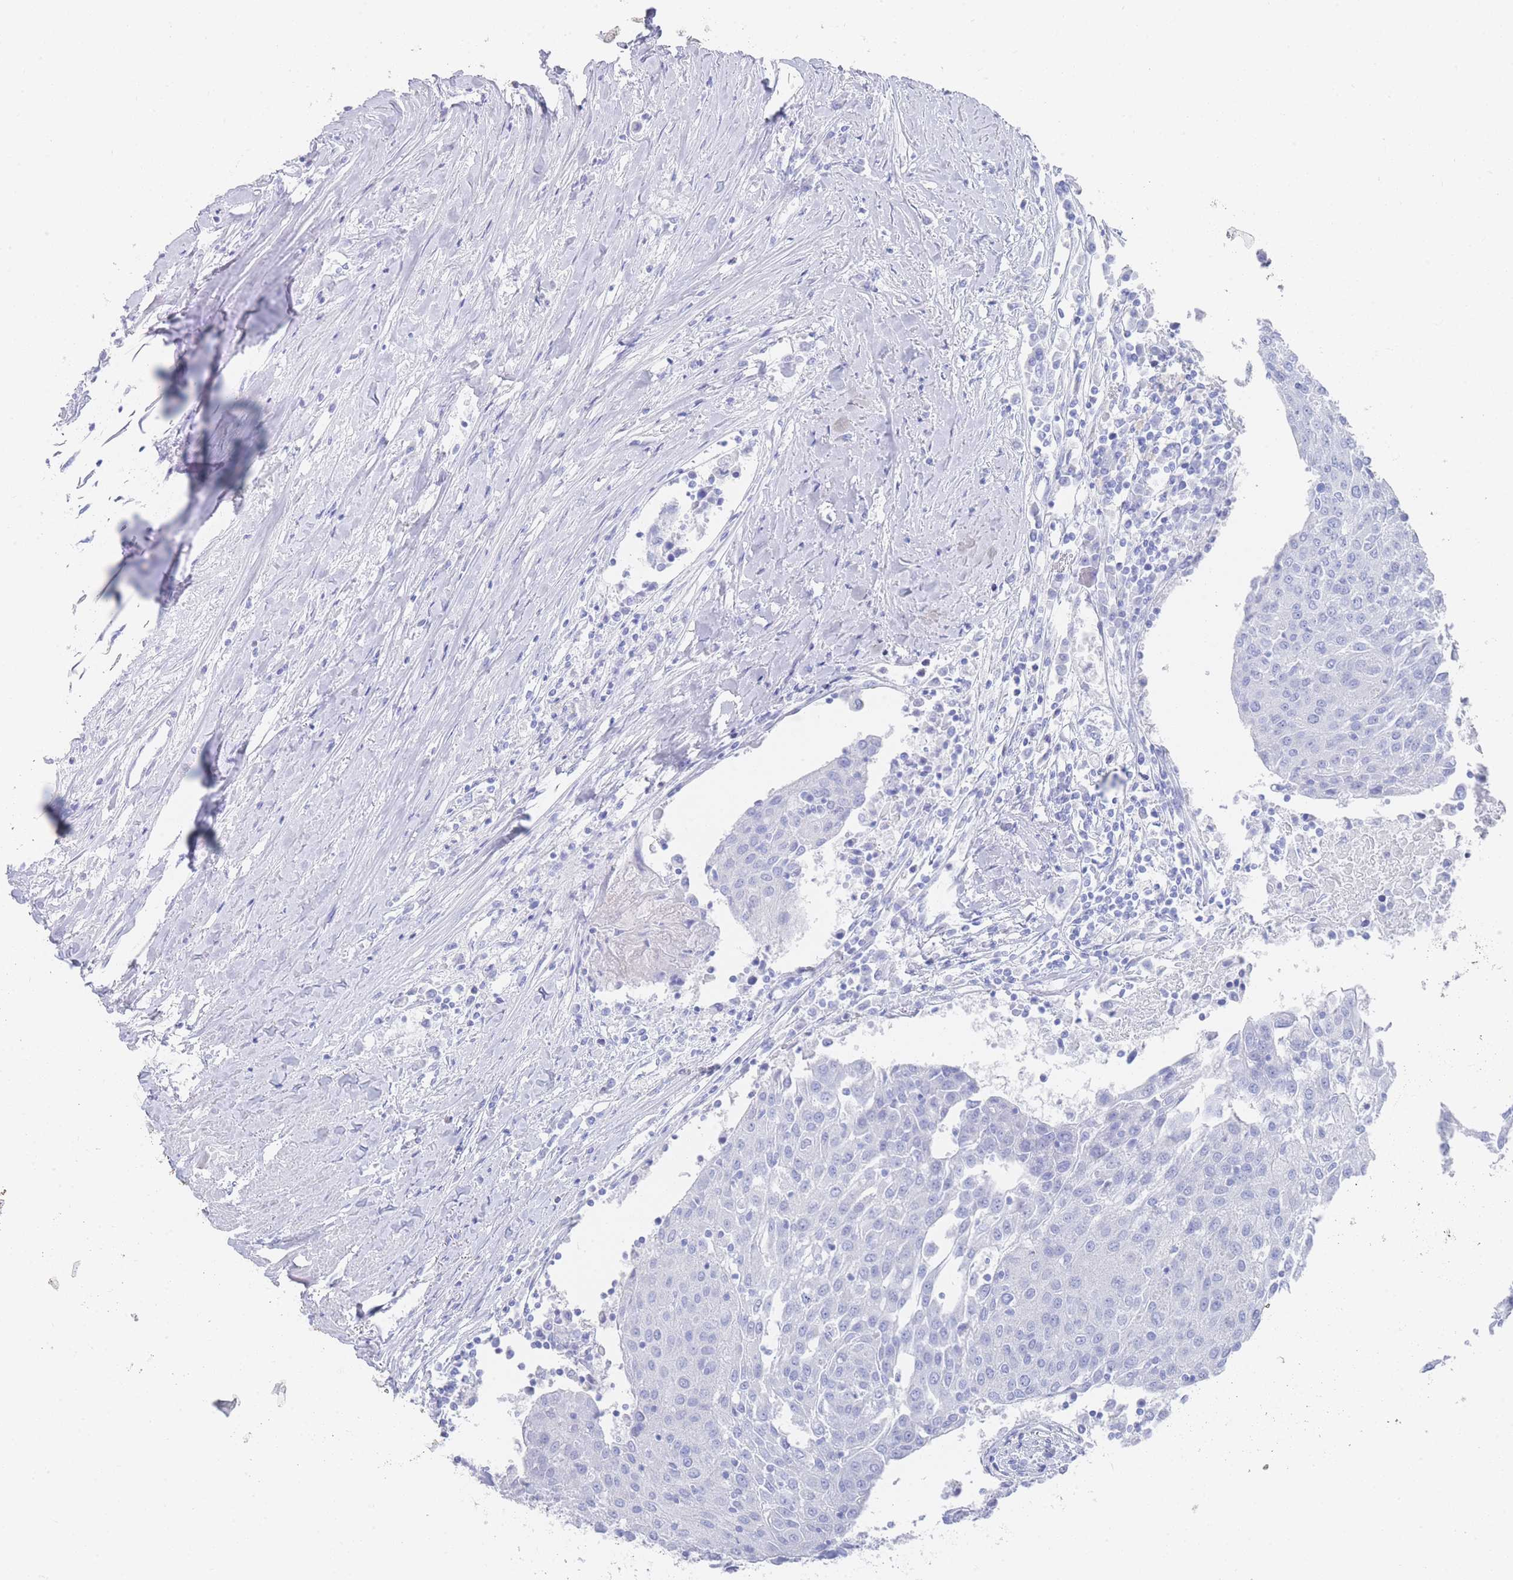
{"staining": {"intensity": "negative", "quantity": "none", "location": "none"}, "tissue": "urothelial cancer", "cell_type": "Tumor cells", "image_type": "cancer", "snomed": [{"axis": "morphology", "description": "Urothelial carcinoma, High grade"}, {"axis": "topography", "description": "Urinary bladder"}], "caption": "The micrograph demonstrates no staining of tumor cells in urothelial carcinoma (high-grade).", "gene": "LRRC37A", "patient": {"sex": "female", "age": 85}}